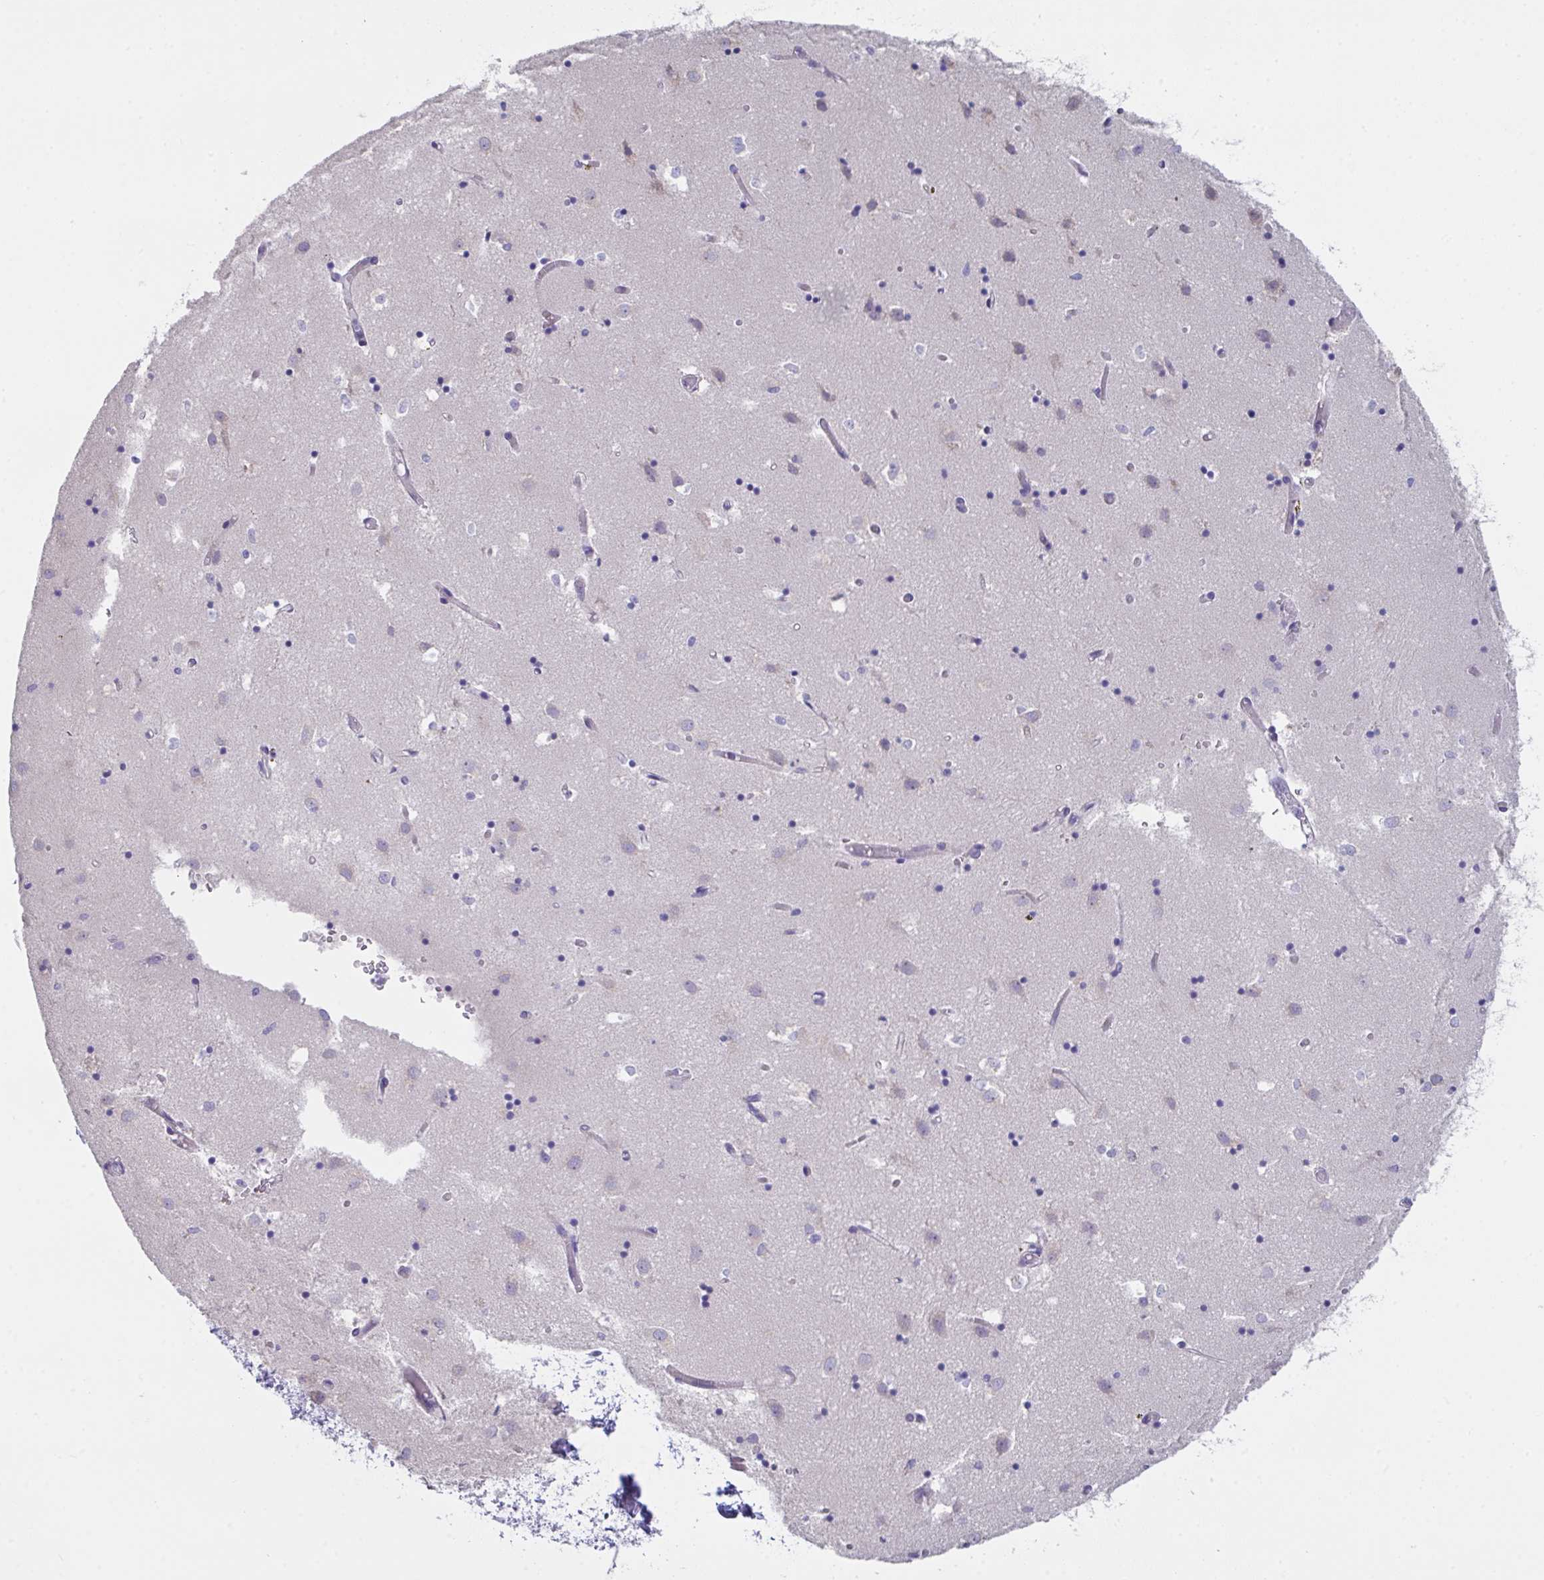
{"staining": {"intensity": "negative", "quantity": "none", "location": "none"}, "tissue": "caudate", "cell_type": "Glial cells", "image_type": "normal", "snomed": [{"axis": "morphology", "description": "Normal tissue, NOS"}, {"axis": "topography", "description": "Lateral ventricle wall"}], "caption": "Immunohistochemistry image of benign caudate stained for a protein (brown), which demonstrates no staining in glial cells.", "gene": "FBXO47", "patient": {"sex": "male", "age": 70}}